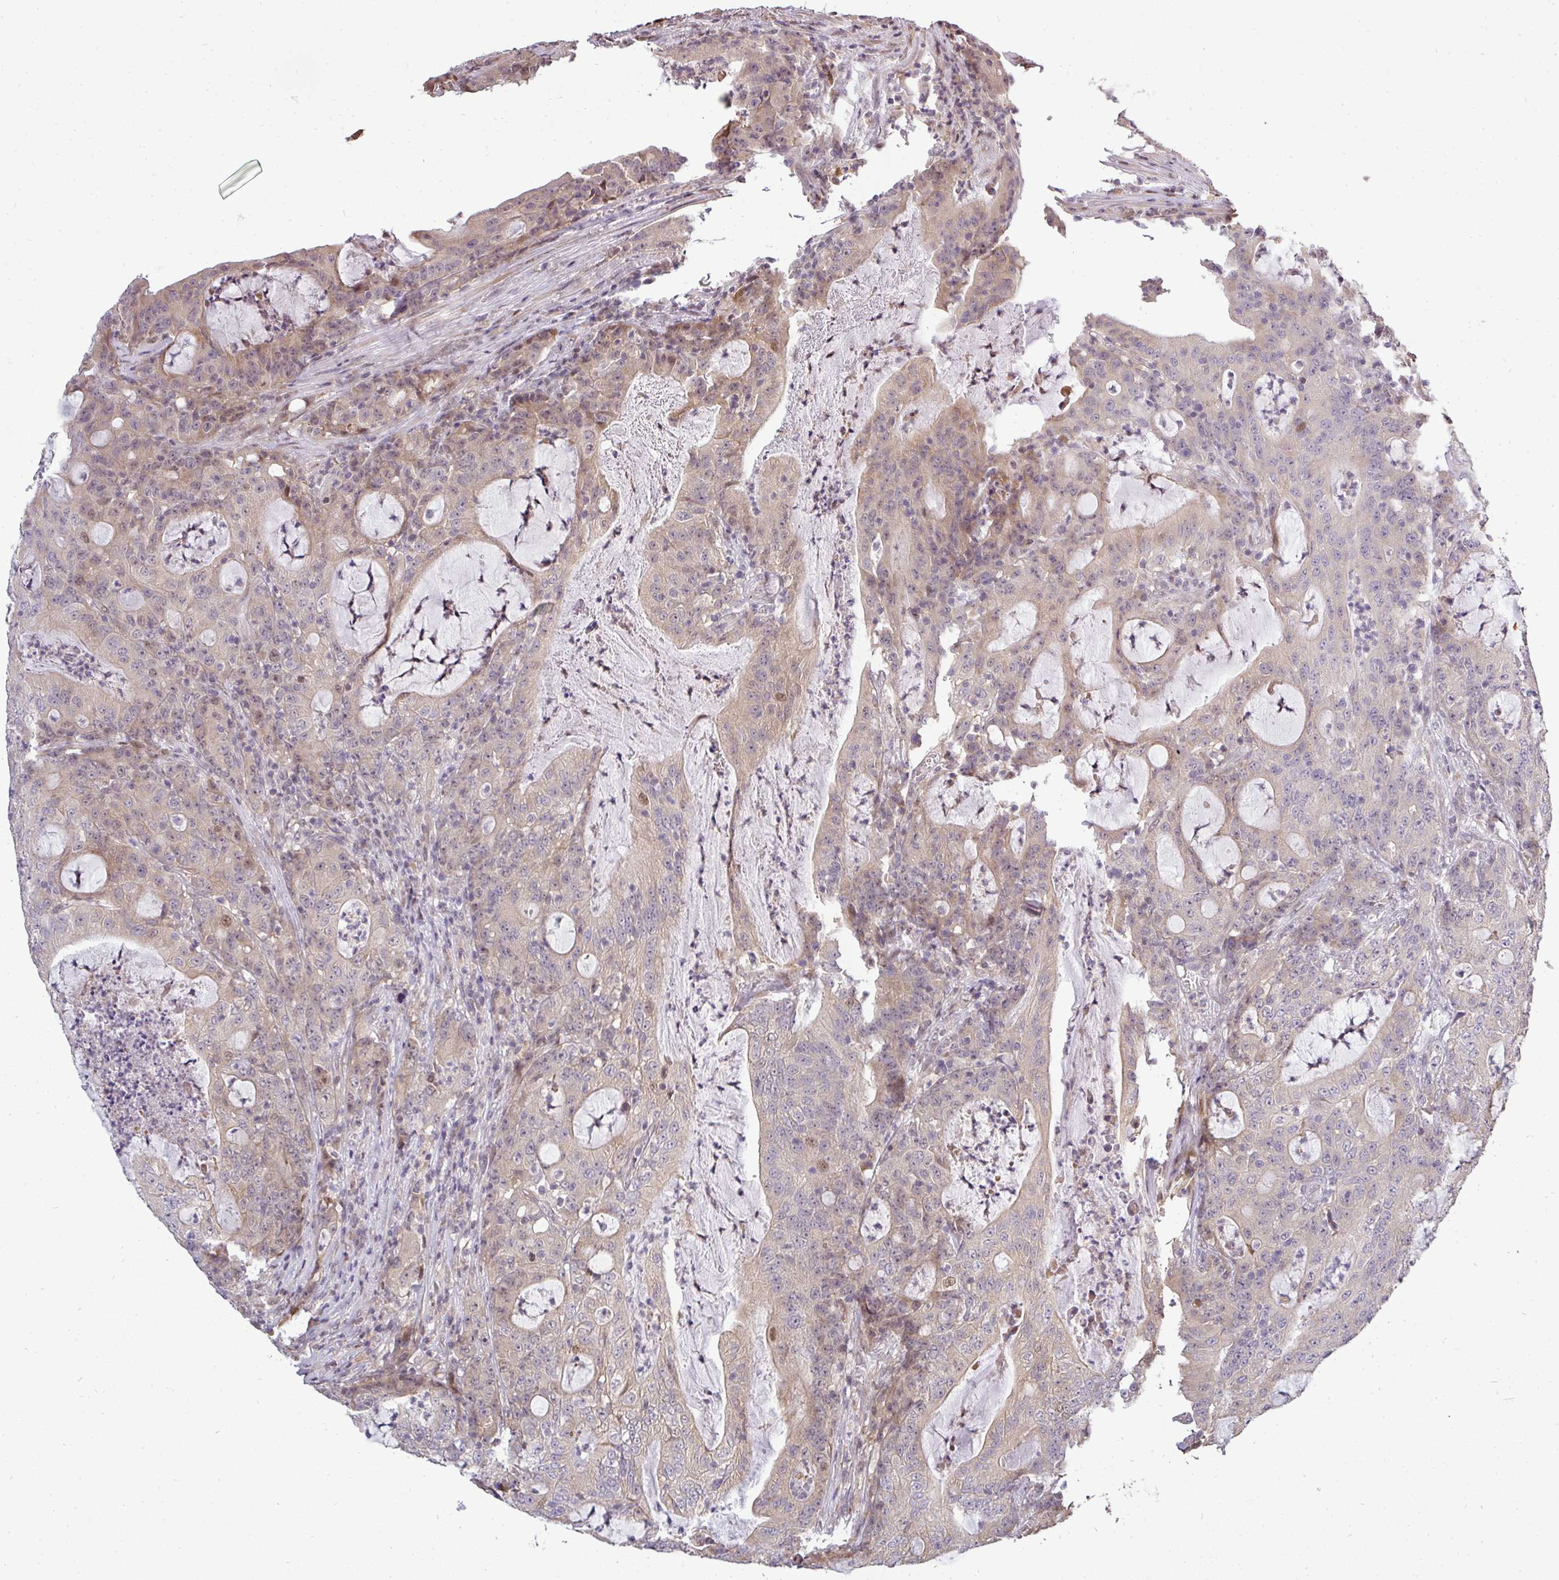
{"staining": {"intensity": "weak", "quantity": "25%-75%", "location": "cytoplasmic/membranous"}, "tissue": "colorectal cancer", "cell_type": "Tumor cells", "image_type": "cancer", "snomed": [{"axis": "morphology", "description": "Adenocarcinoma, NOS"}, {"axis": "topography", "description": "Colon"}], "caption": "Weak cytoplasmic/membranous staining for a protein is appreciated in approximately 25%-75% of tumor cells of colorectal cancer (adenocarcinoma) using immunohistochemistry.", "gene": "PATZ1", "patient": {"sex": "male", "age": 83}}